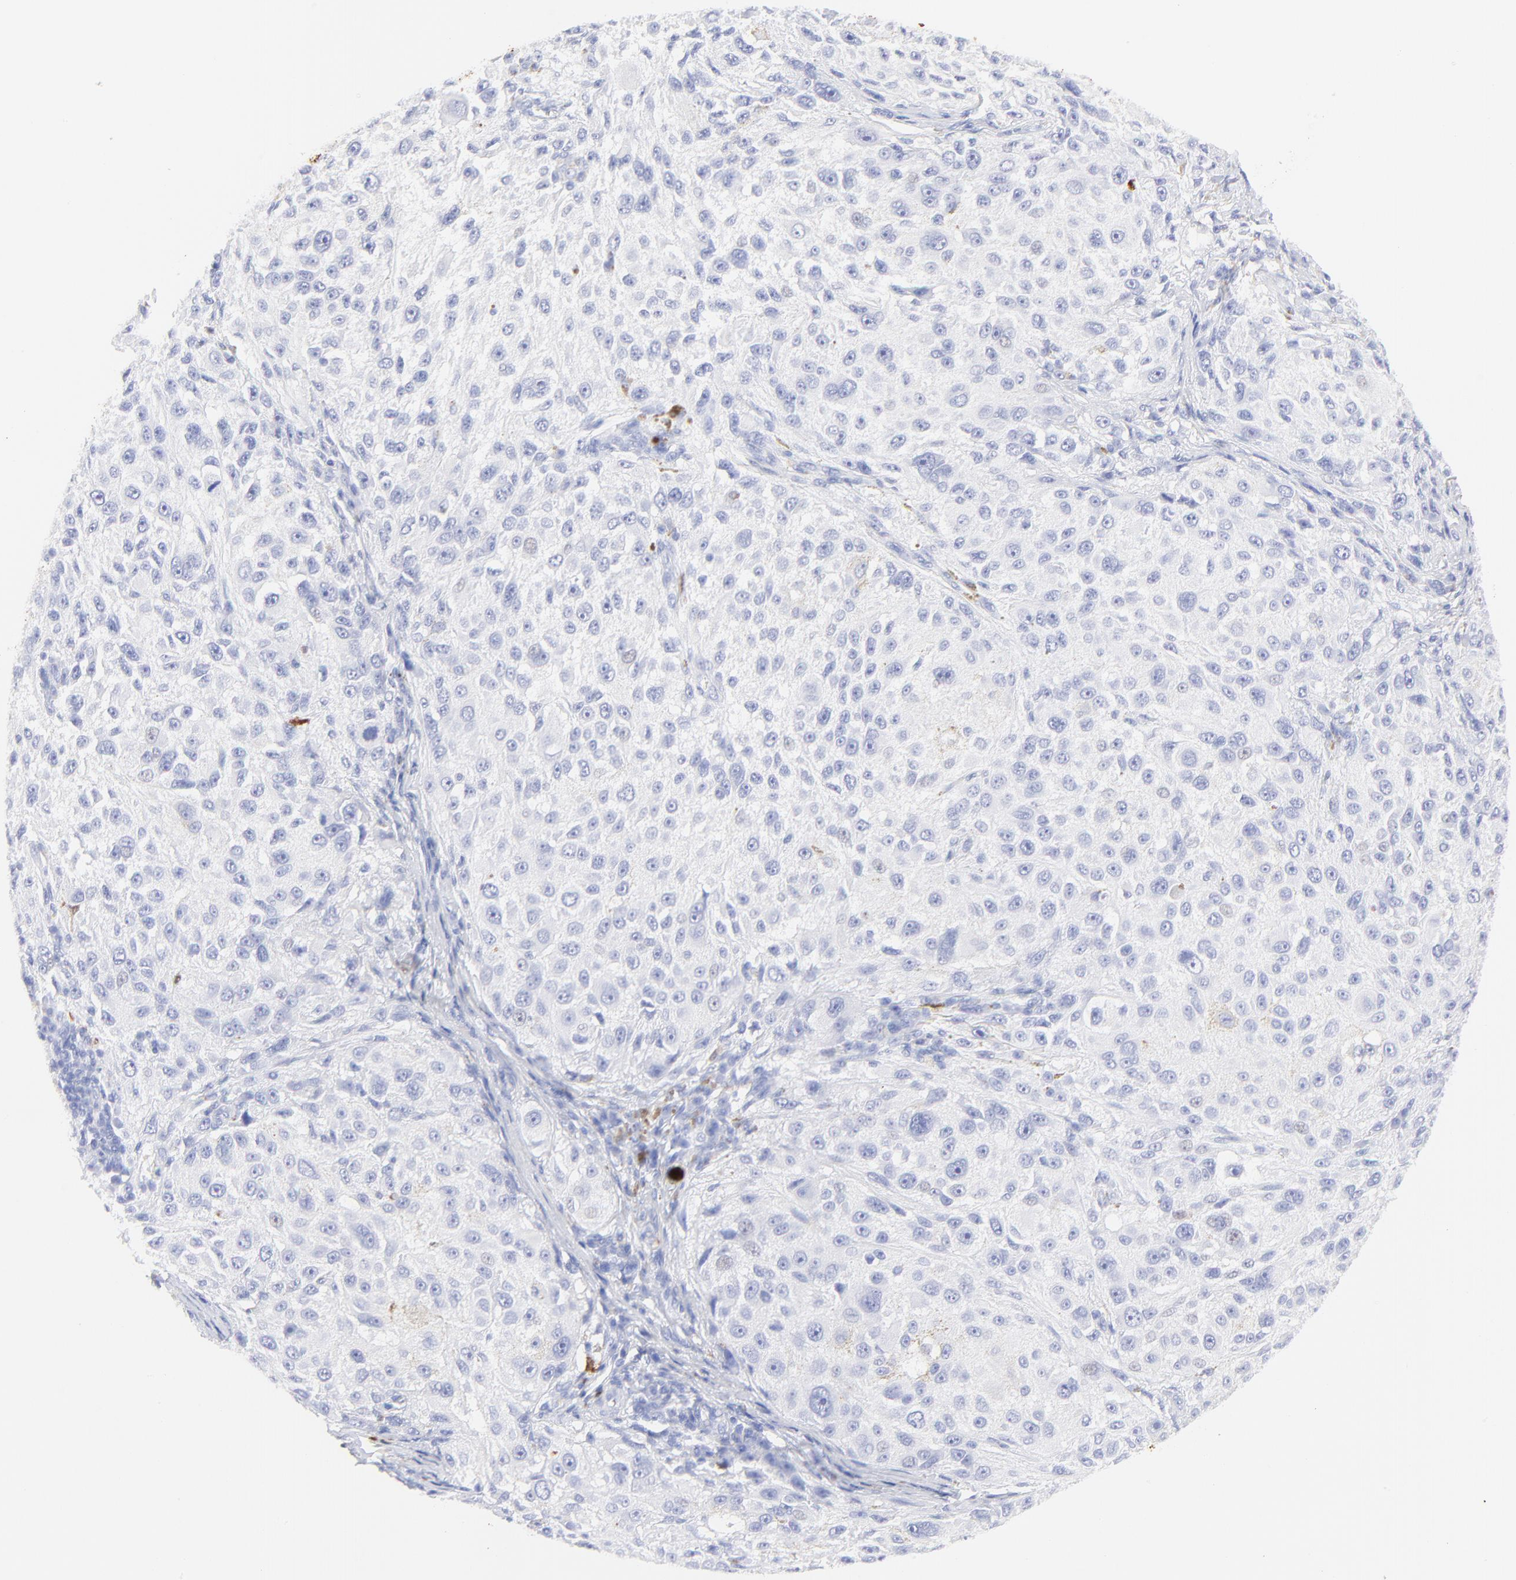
{"staining": {"intensity": "negative", "quantity": "none", "location": "none"}, "tissue": "melanoma", "cell_type": "Tumor cells", "image_type": "cancer", "snomed": [{"axis": "morphology", "description": "Necrosis, NOS"}, {"axis": "morphology", "description": "Malignant melanoma, NOS"}, {"axis": "topography", "description": "Skin"}], "caption": "Melanoma stained for a protein using IHC shows no staining tumor cells.", "gene": "S100A12", "patient": {"sex": "female", "age": 87}}